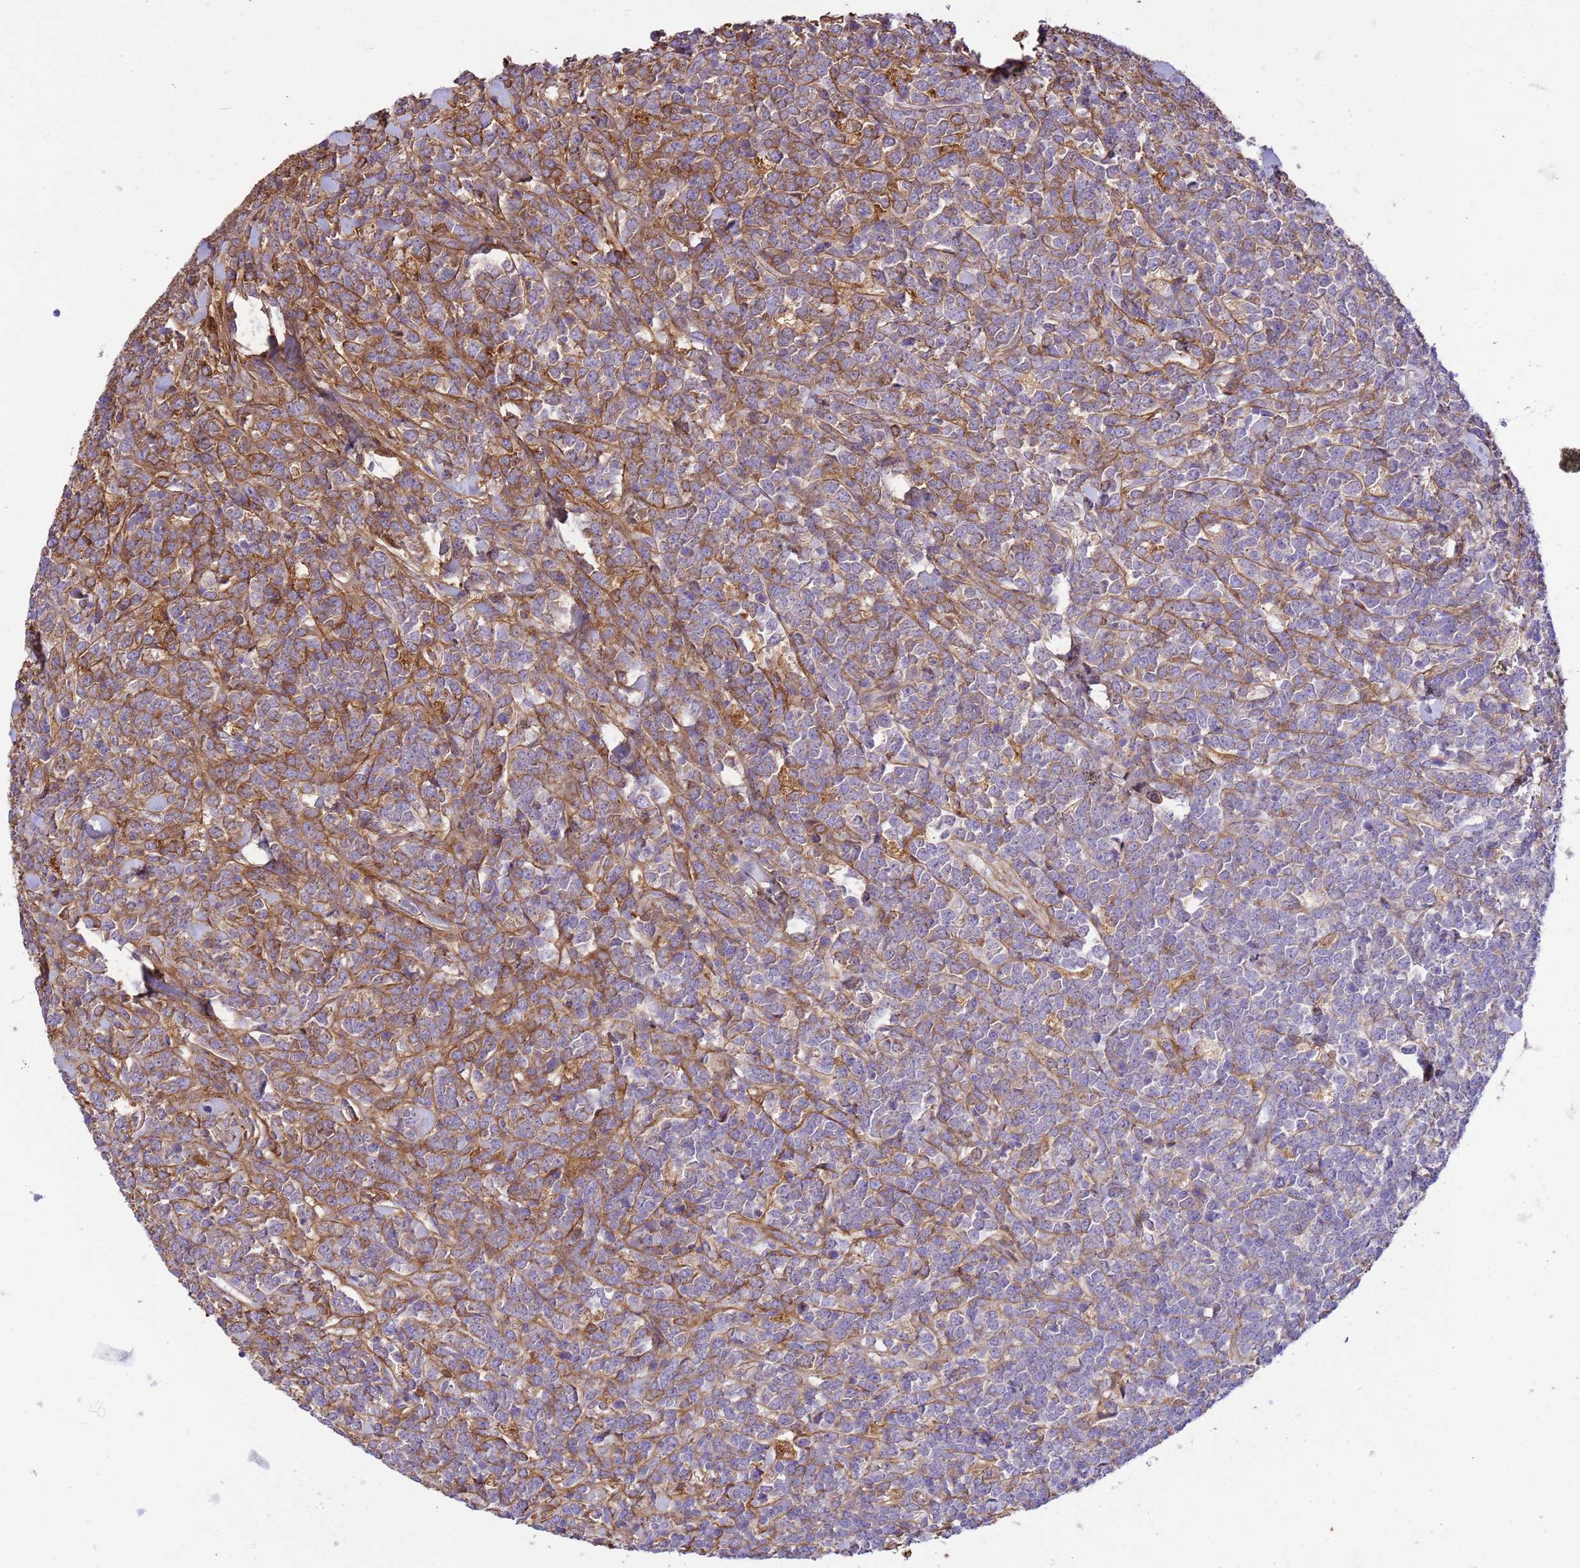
{"staining": {"intensity": "weak", "quantity": "25%-75%", "location": "cytoplasmic/membranous"}, "tissue": "lymphoma", "cell_type": "Tumor cells", "image_type": "cancer", "snomed": [{"axis": "morphology", "description": "Malignant lymphoma, non-Hodgkin's type, High grade"}, {"axis": "topography", "description": "Small intestine"}], "caption": "Immunohistochemical staining of human lymphoma displays weak cytoplasmic/membranous protein expression in approximately 25%-75% of tumor cells. The staining was performed using DAB (3,3'-diaminobenzidine), with brown indicating positive protein expression. Nuclei are stained blue with hematoxylin.", "gene": "P2RX7", "patient": {"sex": "male", "age": 8}}